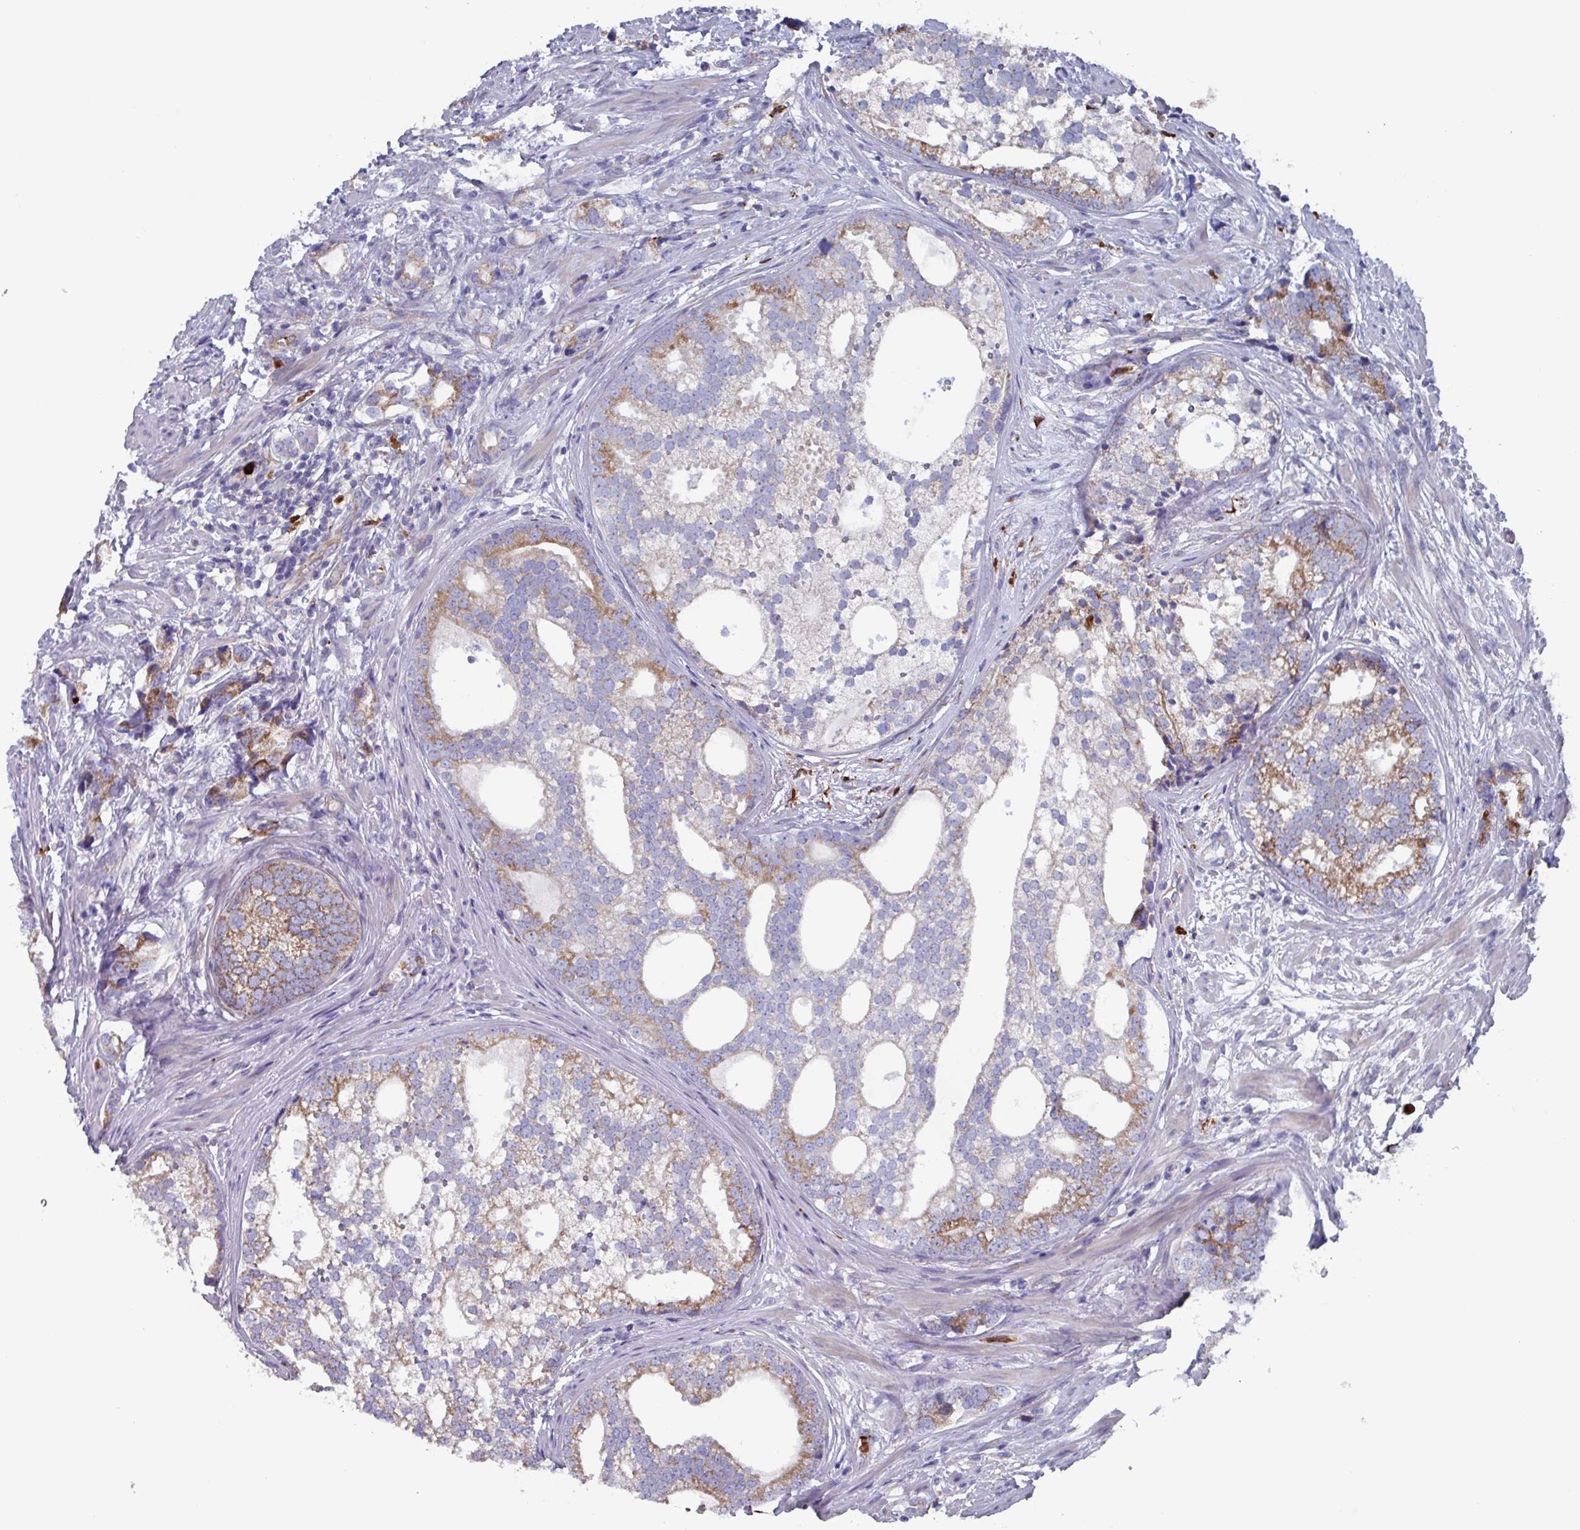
{"staining": {"intensity": "moderate", "quantity": ">75%", "location": "cytoplasmic/membranous"}, "tissue": "prostate cancer", "cell_type": "Tumor cells", "image_type": "cancer", "snomed": [{"axis": "morphology", "description": "Adenocarcinoma, High grade"}, {"axis": "topography", "description": "Prostate"}], "caption": "Prostate cancer stained with IHC exhibits moderate cytoplasmic/membranous staining in about >75% of tumor cells. (Stains: DAB (3,3'-diaminobenzidine) in brown, nuclei in blue, Microscopy: brightfield microscopy at high magnification).", "gene": "UQCC2", "patient": {"sex": "male", "age": 75}}